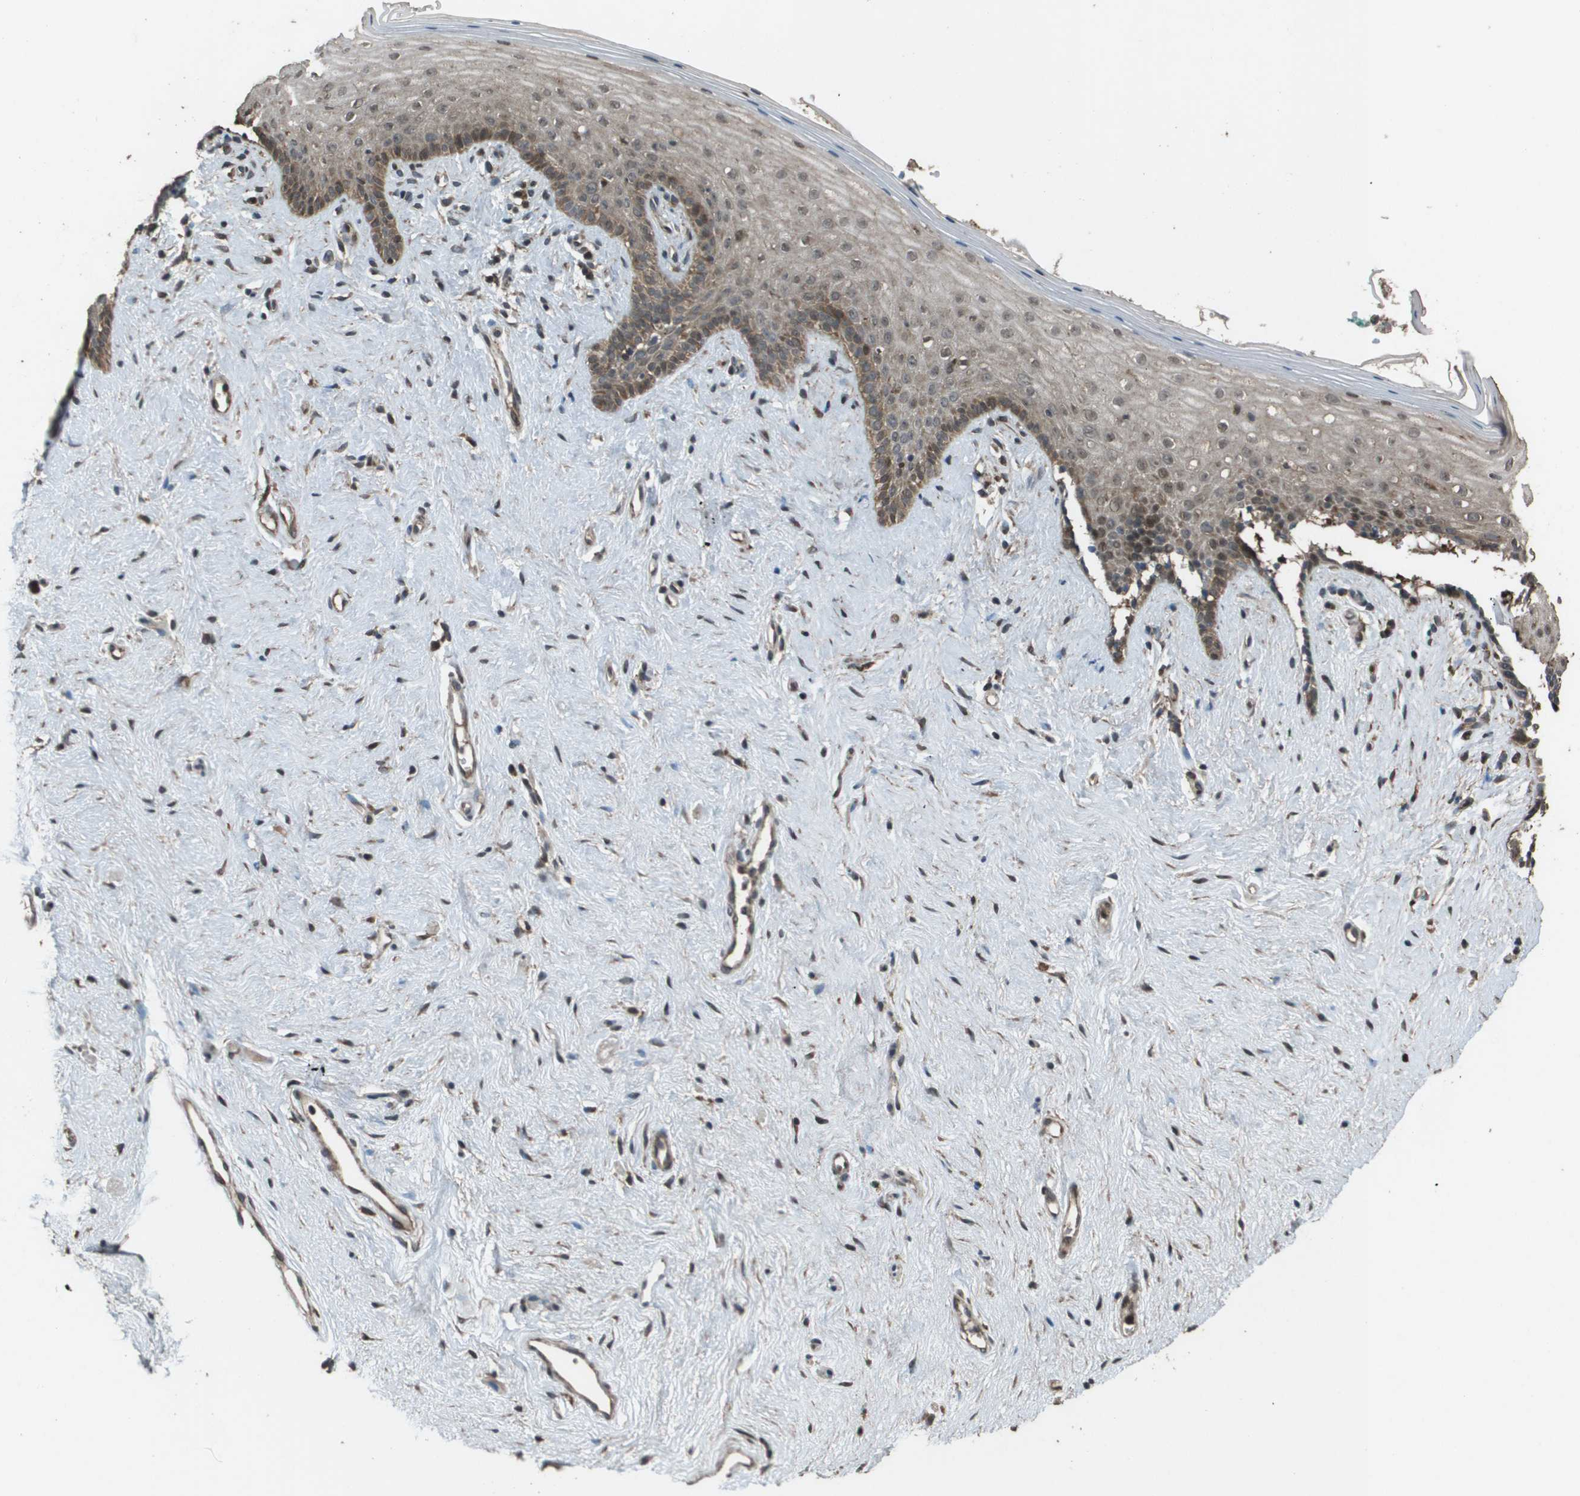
{"staining": {"intensity": "moderate", "quantity": ">75%", "location": "cytoplasmic/membranous"}, "tissue": "vagina", "cell_type": "Squamous epithelial cells", "image_type": "normal", "snomed": [{"axis": "morphology", "description": "Normal tissue, NOS"}, {"axis": "topography", "description": "Vagina"}], "caption": "Vagina stained for a protein displays moderate cytoplasmic/membranous positivity in squamous epithelial cells.", "gene": "FIG4", "patient": {"sex": "female", "age": 44}}